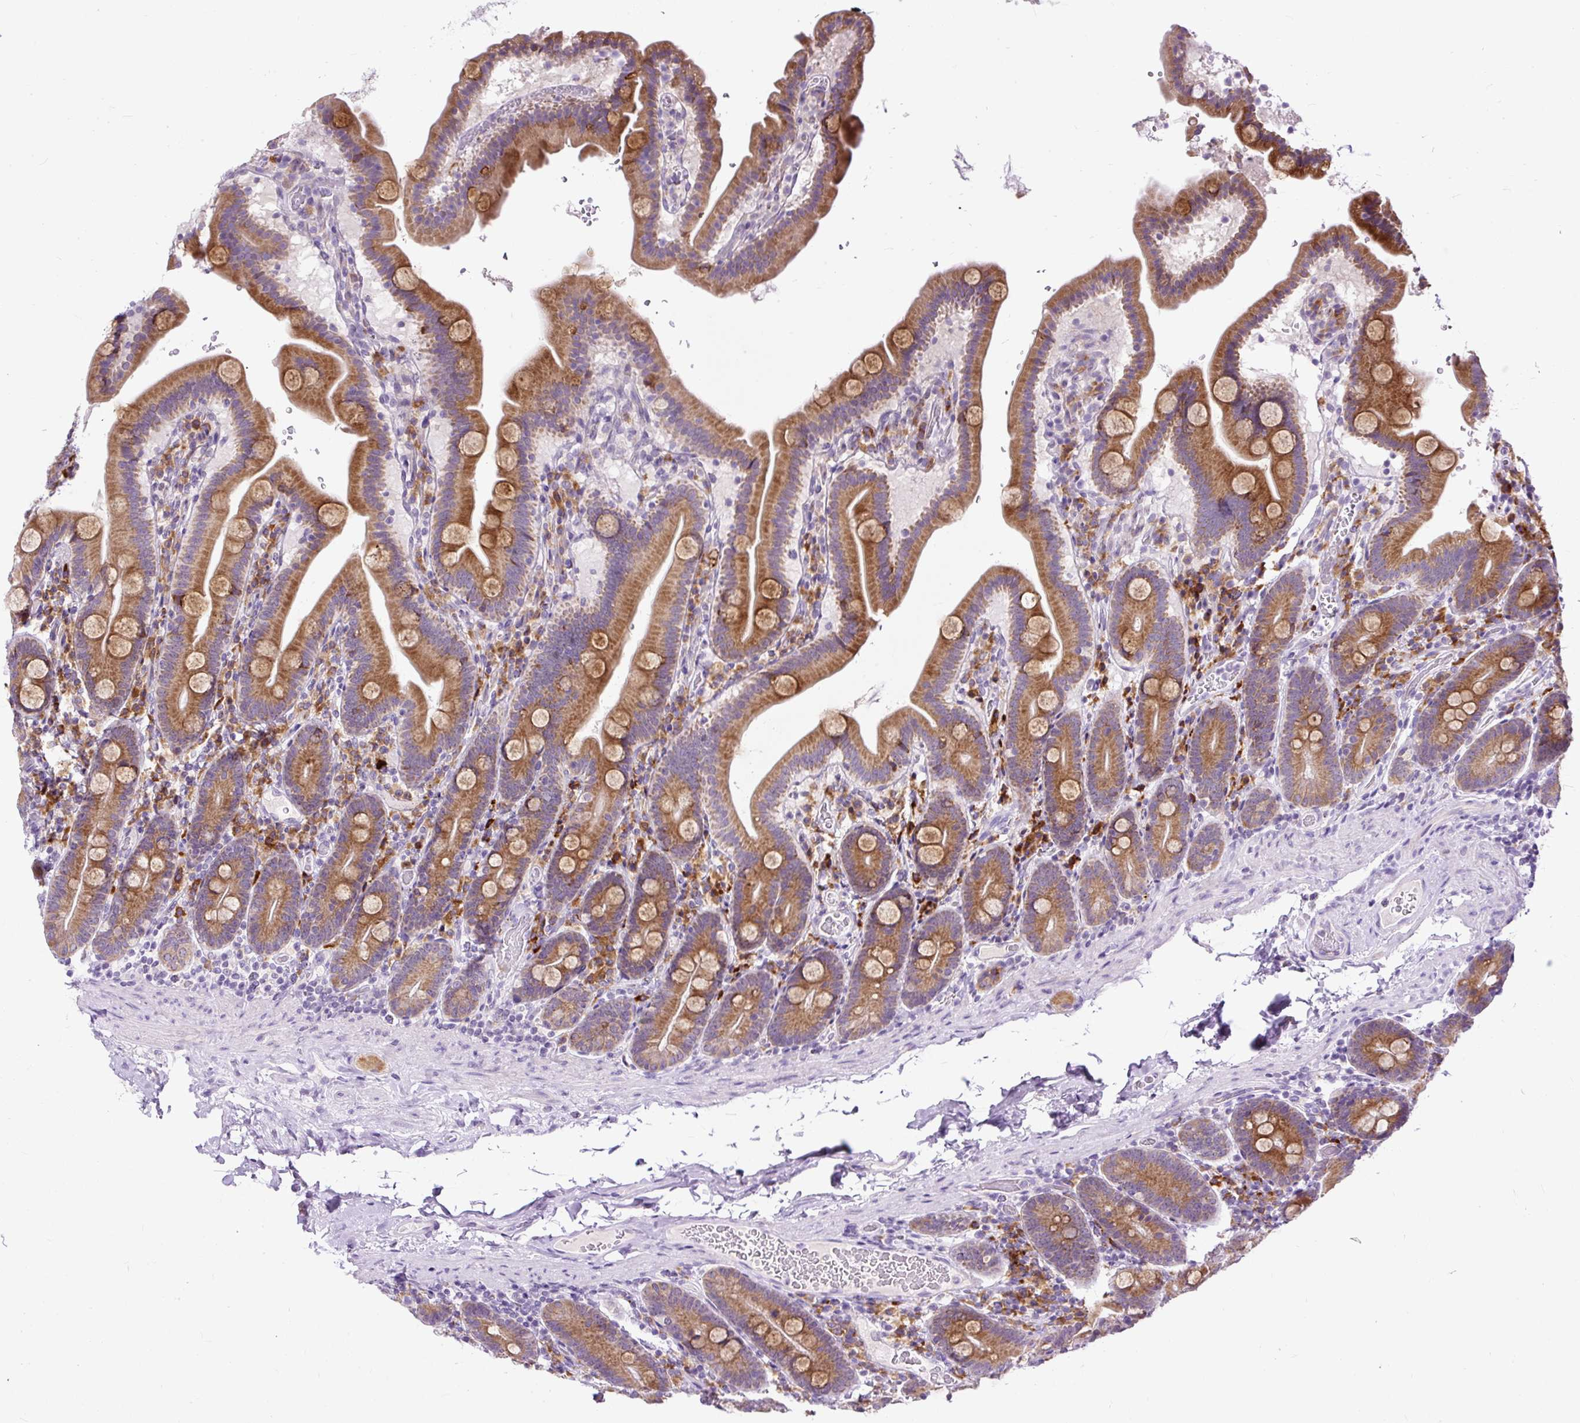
{"staining": {"intensity": "moderate", "quantity": ">75%", "location": "cytoplasmic/membranous"}, "tissue": "duodenum", "cell_type": "Glandular cells", "image_type": "normal", "snomed": [{"axis": "morphology", "description": "Normal tissue, NOS"}, {"axis": "topography", "description": "Duodenum"}], "caption": "Immunohistochemical staining of normal duodenum demonstrates >75% levels of moderate cytoplasmic/membranous protein staining in approximately >75% of glandular cells.", "gene": "FMC1", "patient": {"sex": "male", "age": 55}}